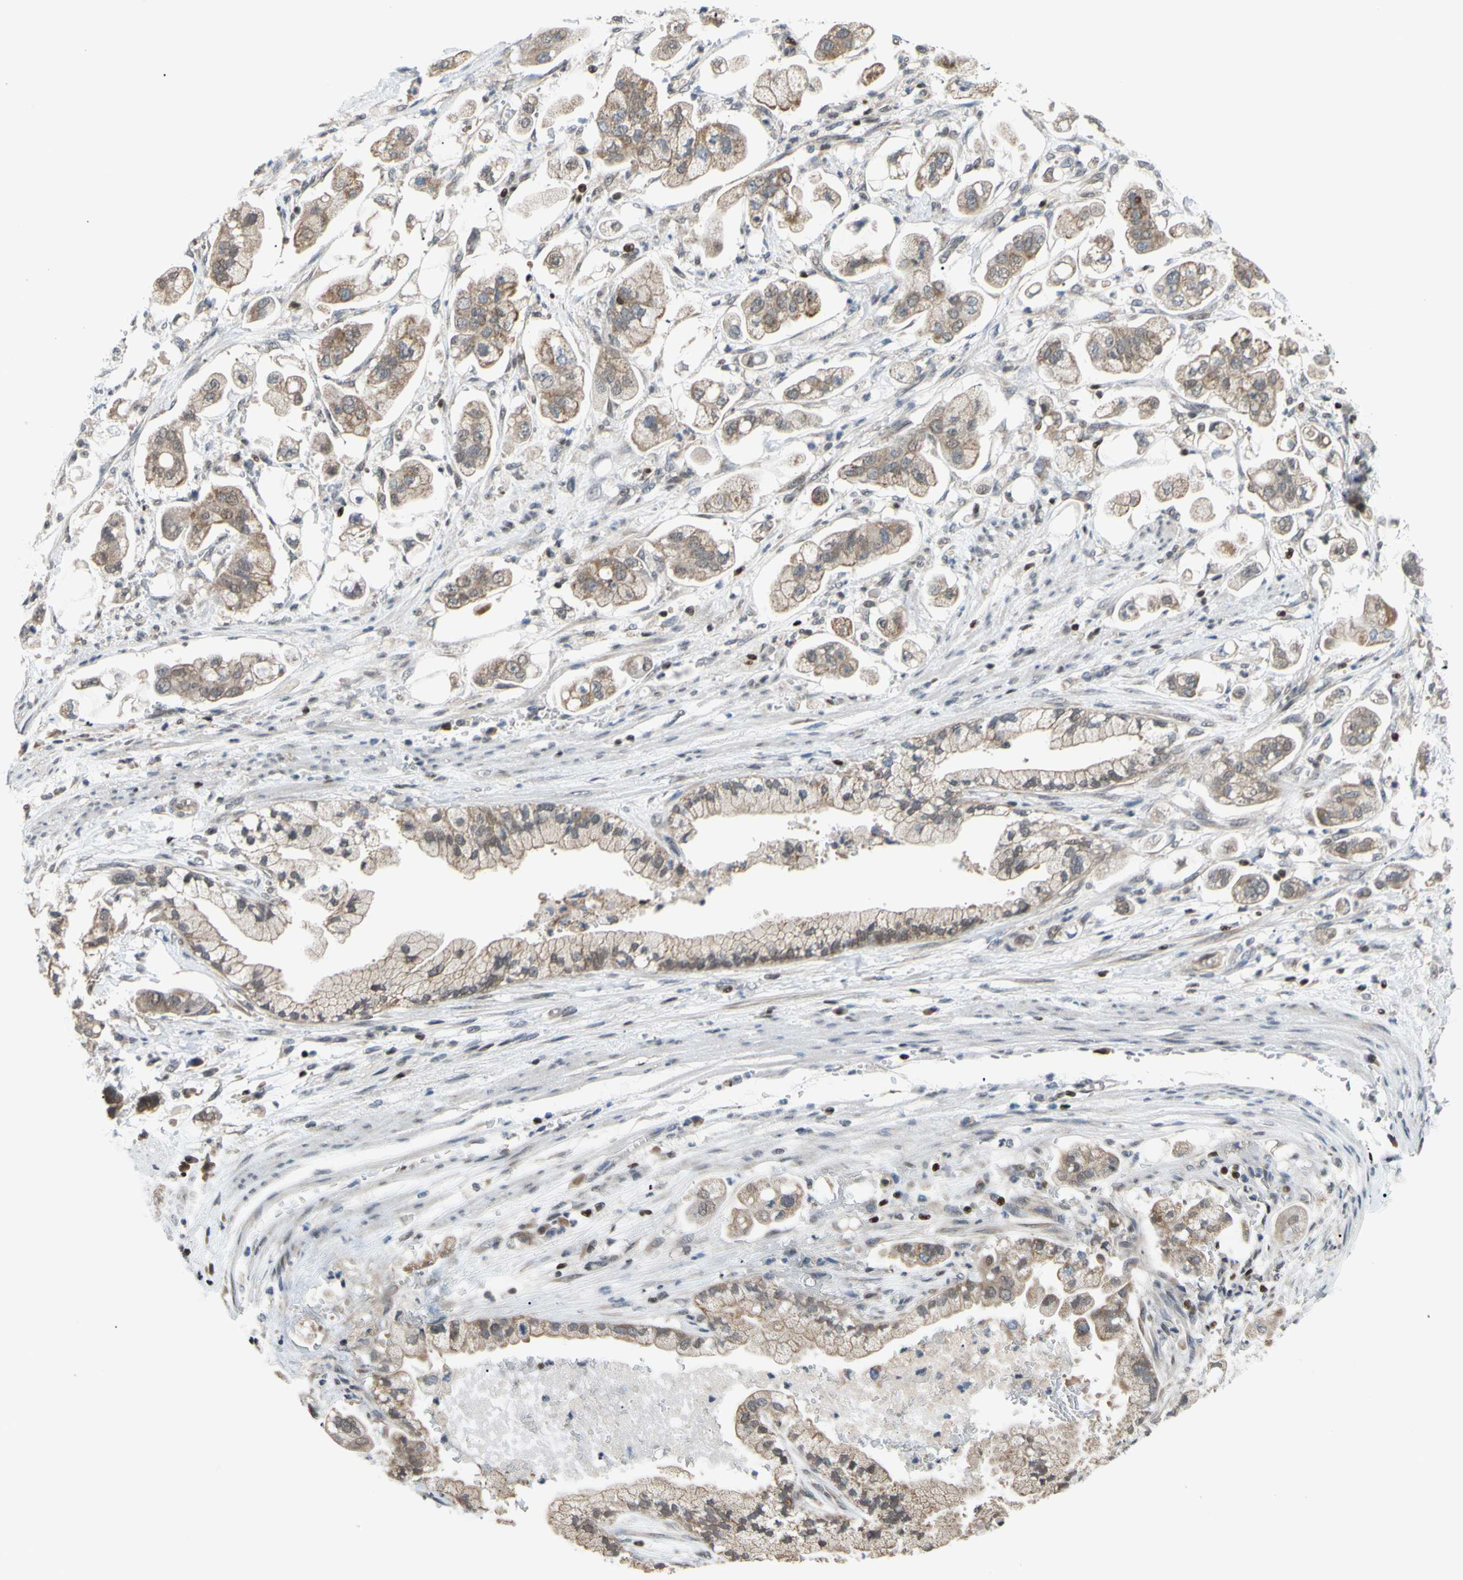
{"staining": {"intensity": "weak", "quantity": ">75%", "location": "cytoplasmic/membranous"}, "tissue": "stomach cancer", "cell_type": "Tumor cells", "image_type": "cancer", "snomed": [{"axis": "morphology", "description": "Adenocarcinoma, NOS"}, {"axis": "topography", "description": "Stomach"}], "caption": "IHC (DAB) staining of human stomach cancer (adenocarcinoma) exhibits weak cytoplasmic/membranous protein expression in approximately >75% of tumor cells.", "gene": "SP4", "patient": {"sex": "male", "age": 62}}